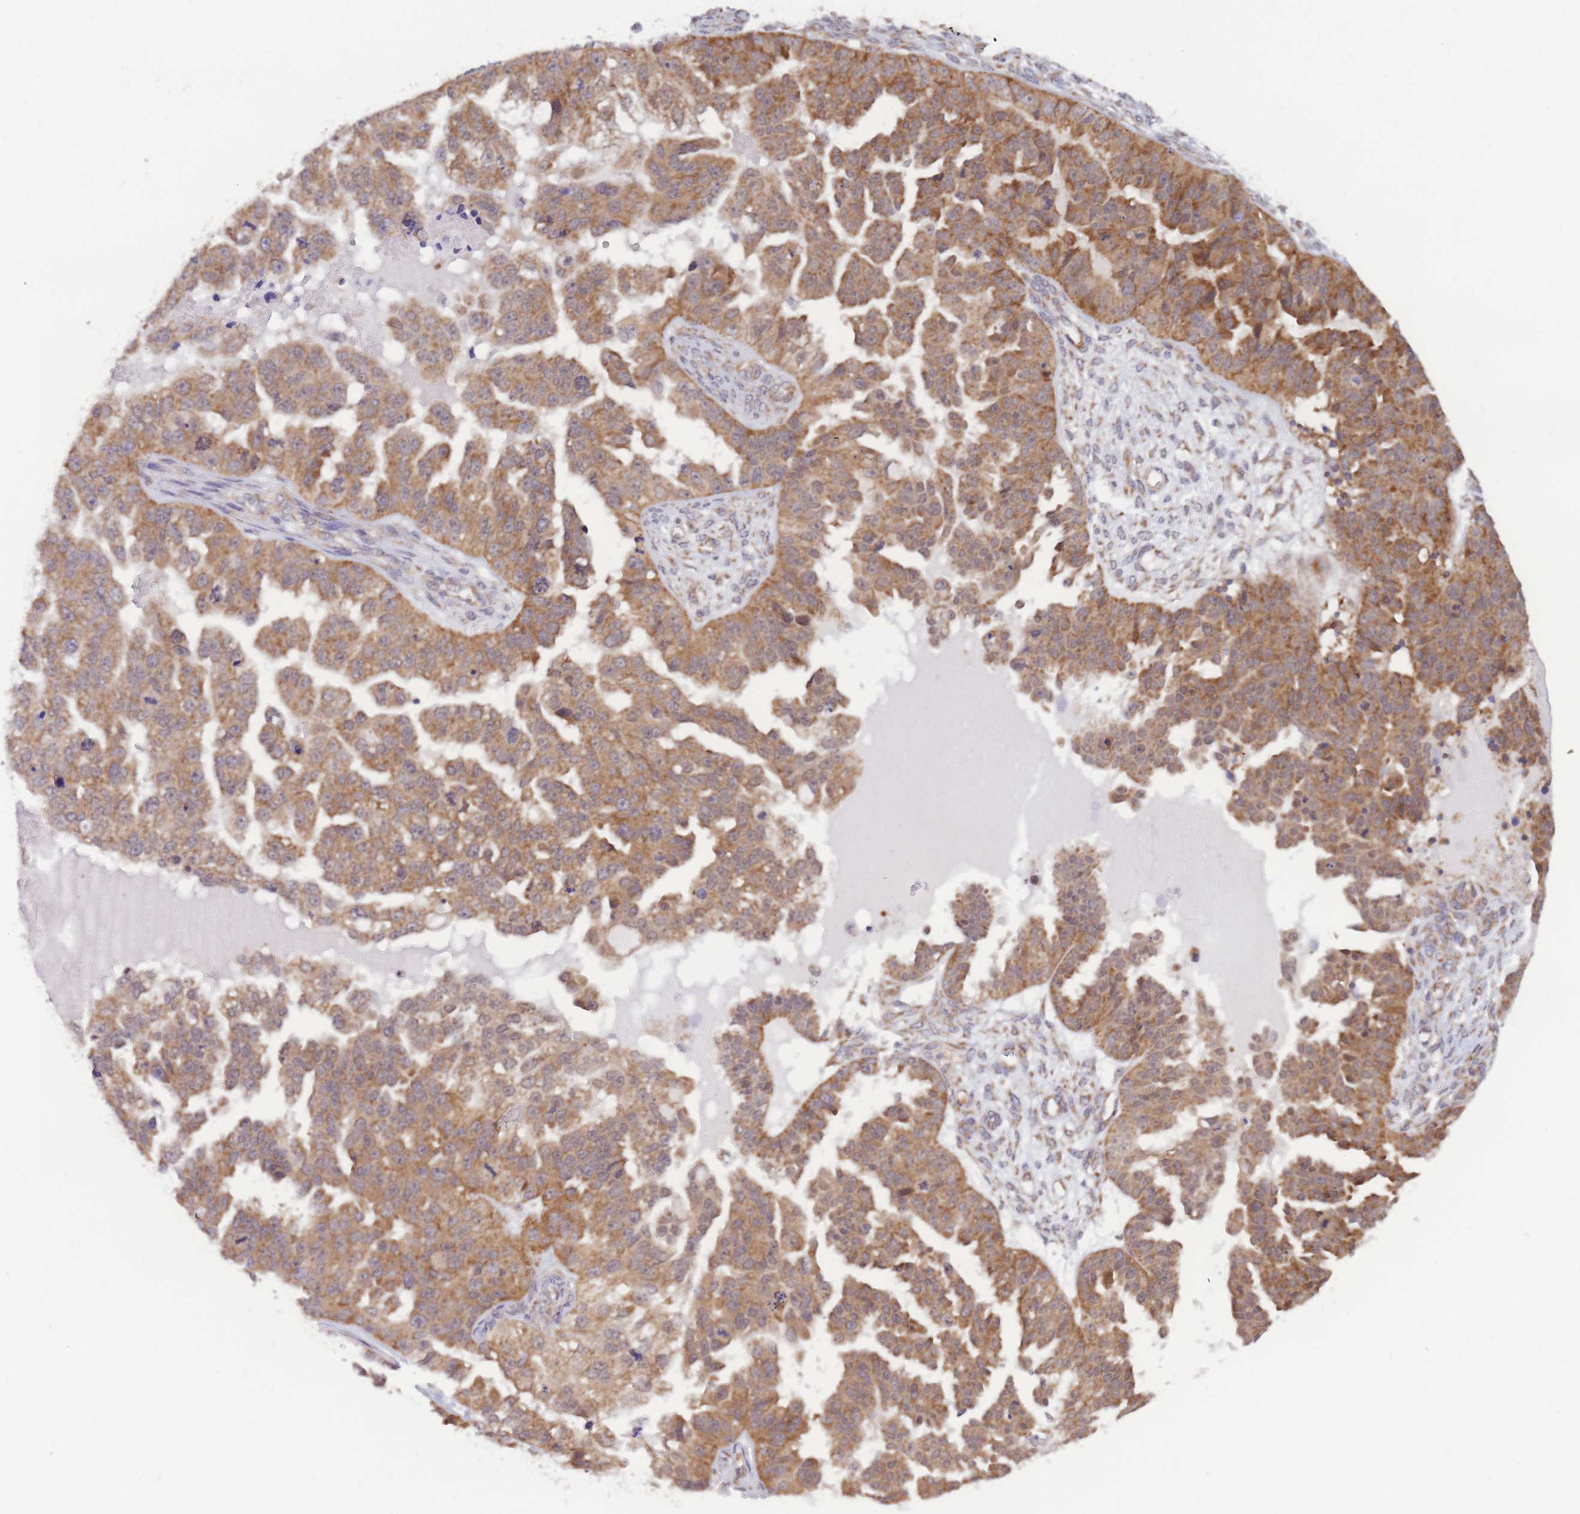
{"staining": {"intensity": "moderate", "quantity": ">75%", "location": "cytoplasmic/membranous"}, "tissue": "ovarian cancer", "cell_type": "Tumor cells", "image_type": "cancer", "snomed": [{"axis": "morphology", "description": "Cystadenocarcinoma, serous, NOS"}, {"axis": "topography", "description": "Ovary"}], "caption": "Ovarian cancer stained with immunohistochemistry (IHC) displays moderate cytoplasmic/membranous positivity in approximately >75% of tumor cells. The staining was performed using DAB (3,3'-diaminobenzidine), with brown indicating positive protein expression. Nuclei are stained blue with hematoxylin.", "gene": "MRPL23", "patient": {"sex": "female", "age": 58}}